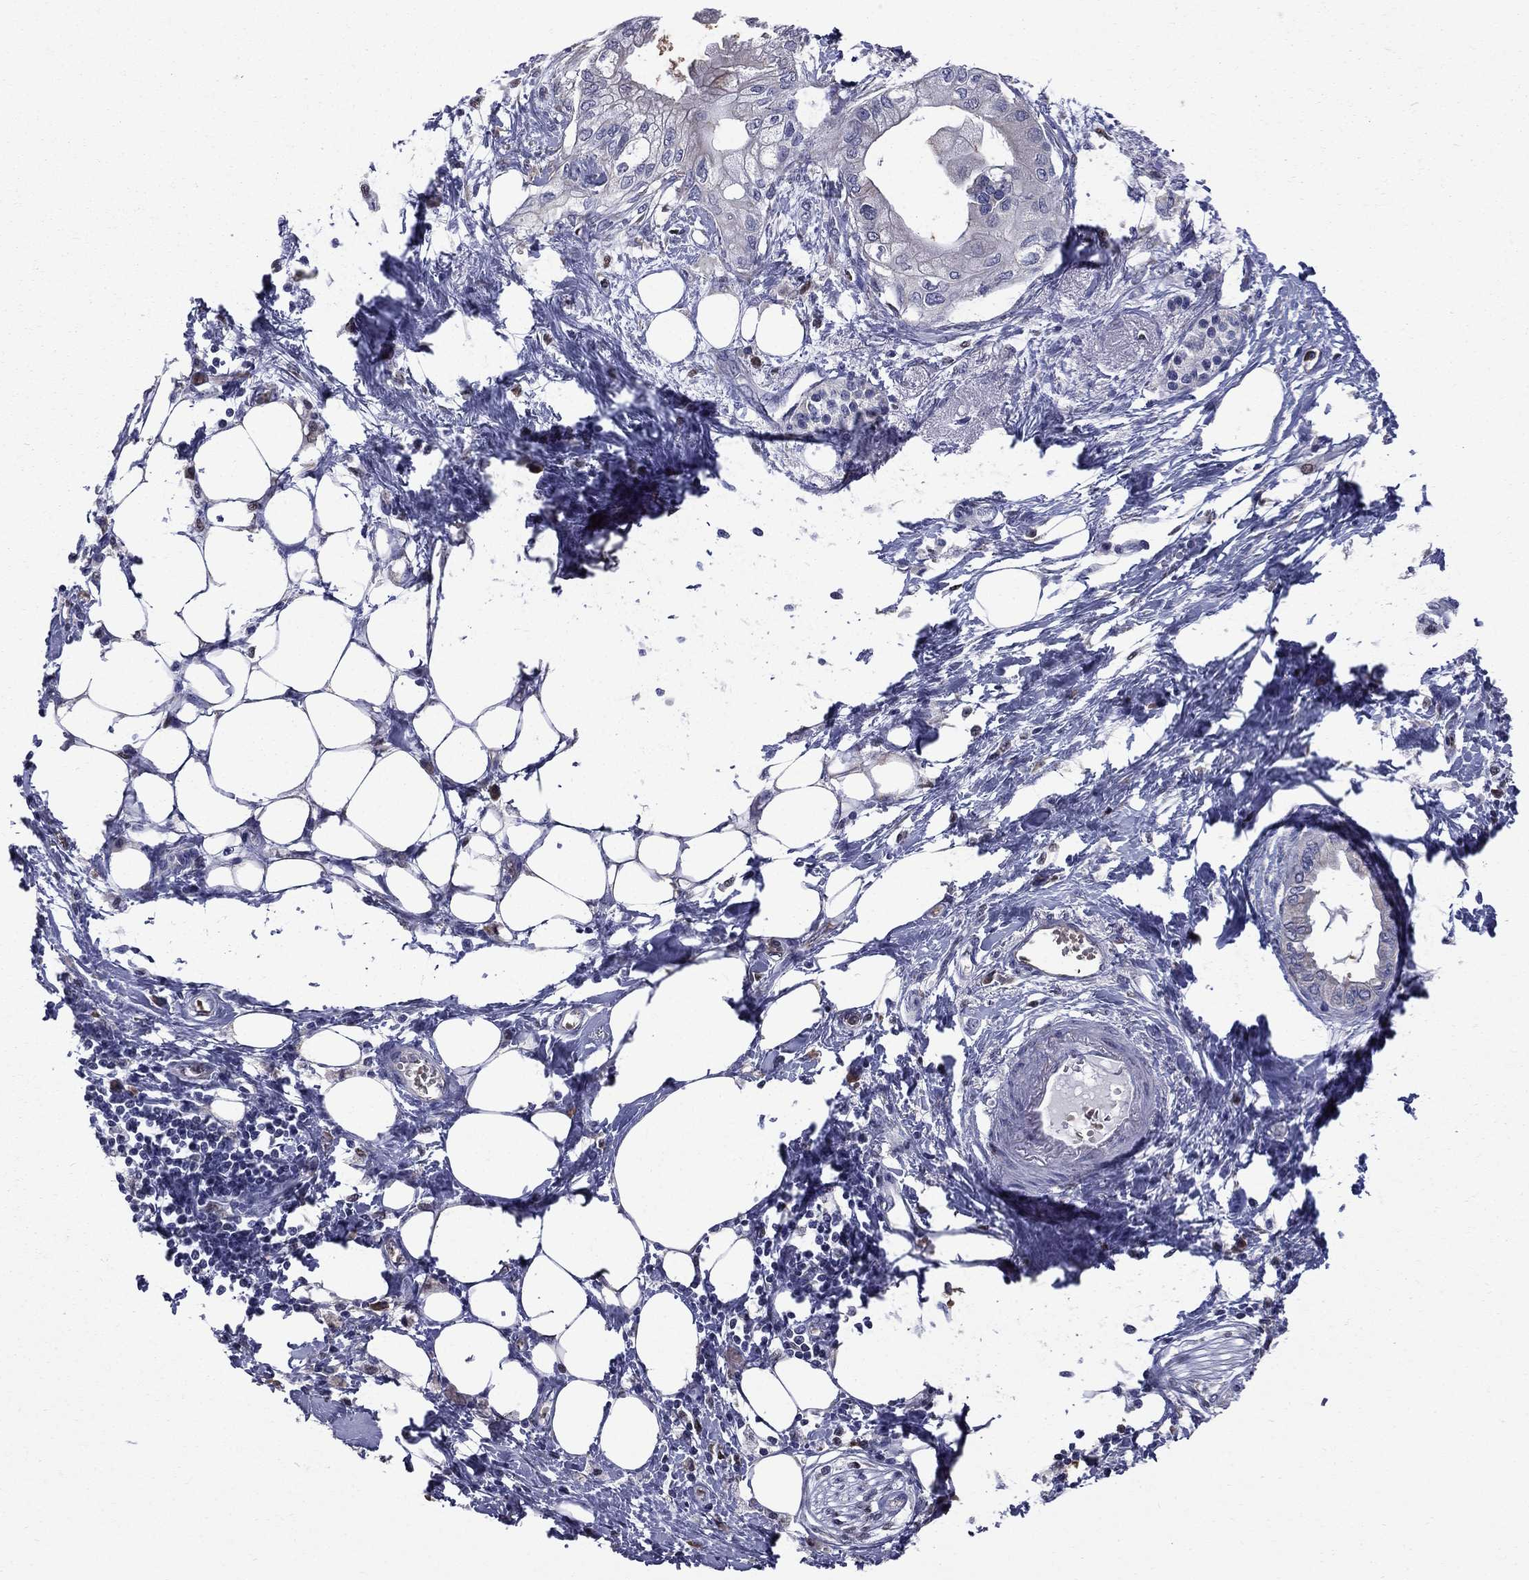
{"staining": {"intensity": "negative", "quantity": "none", "location": "none"}, "tissue": "pancreatic cancer", "cell_type": "Tumor cells", "image_type": "cancer", "snomed": [{"axis": "morphology", "description": "Normal tissue, NOS"}, {"axis": "morphology", "description": "Adenocarcinoma, NOS"}, {"axis": "topography", "description": "Pancreas"}, {"axis": "topography", "description": "Duodenum"}], "caption": "The micrograph demonstrates no staining of tumor cells in pancreatic cancer (adenocarcinoma). The staining is performed using DAB (3,3'-diaminobenzidine) brown chromogen with nuclei counter-stained in using hematoxylin.", "gene": "HSPB2", "patient": {"sex": "female", "age": 60}}